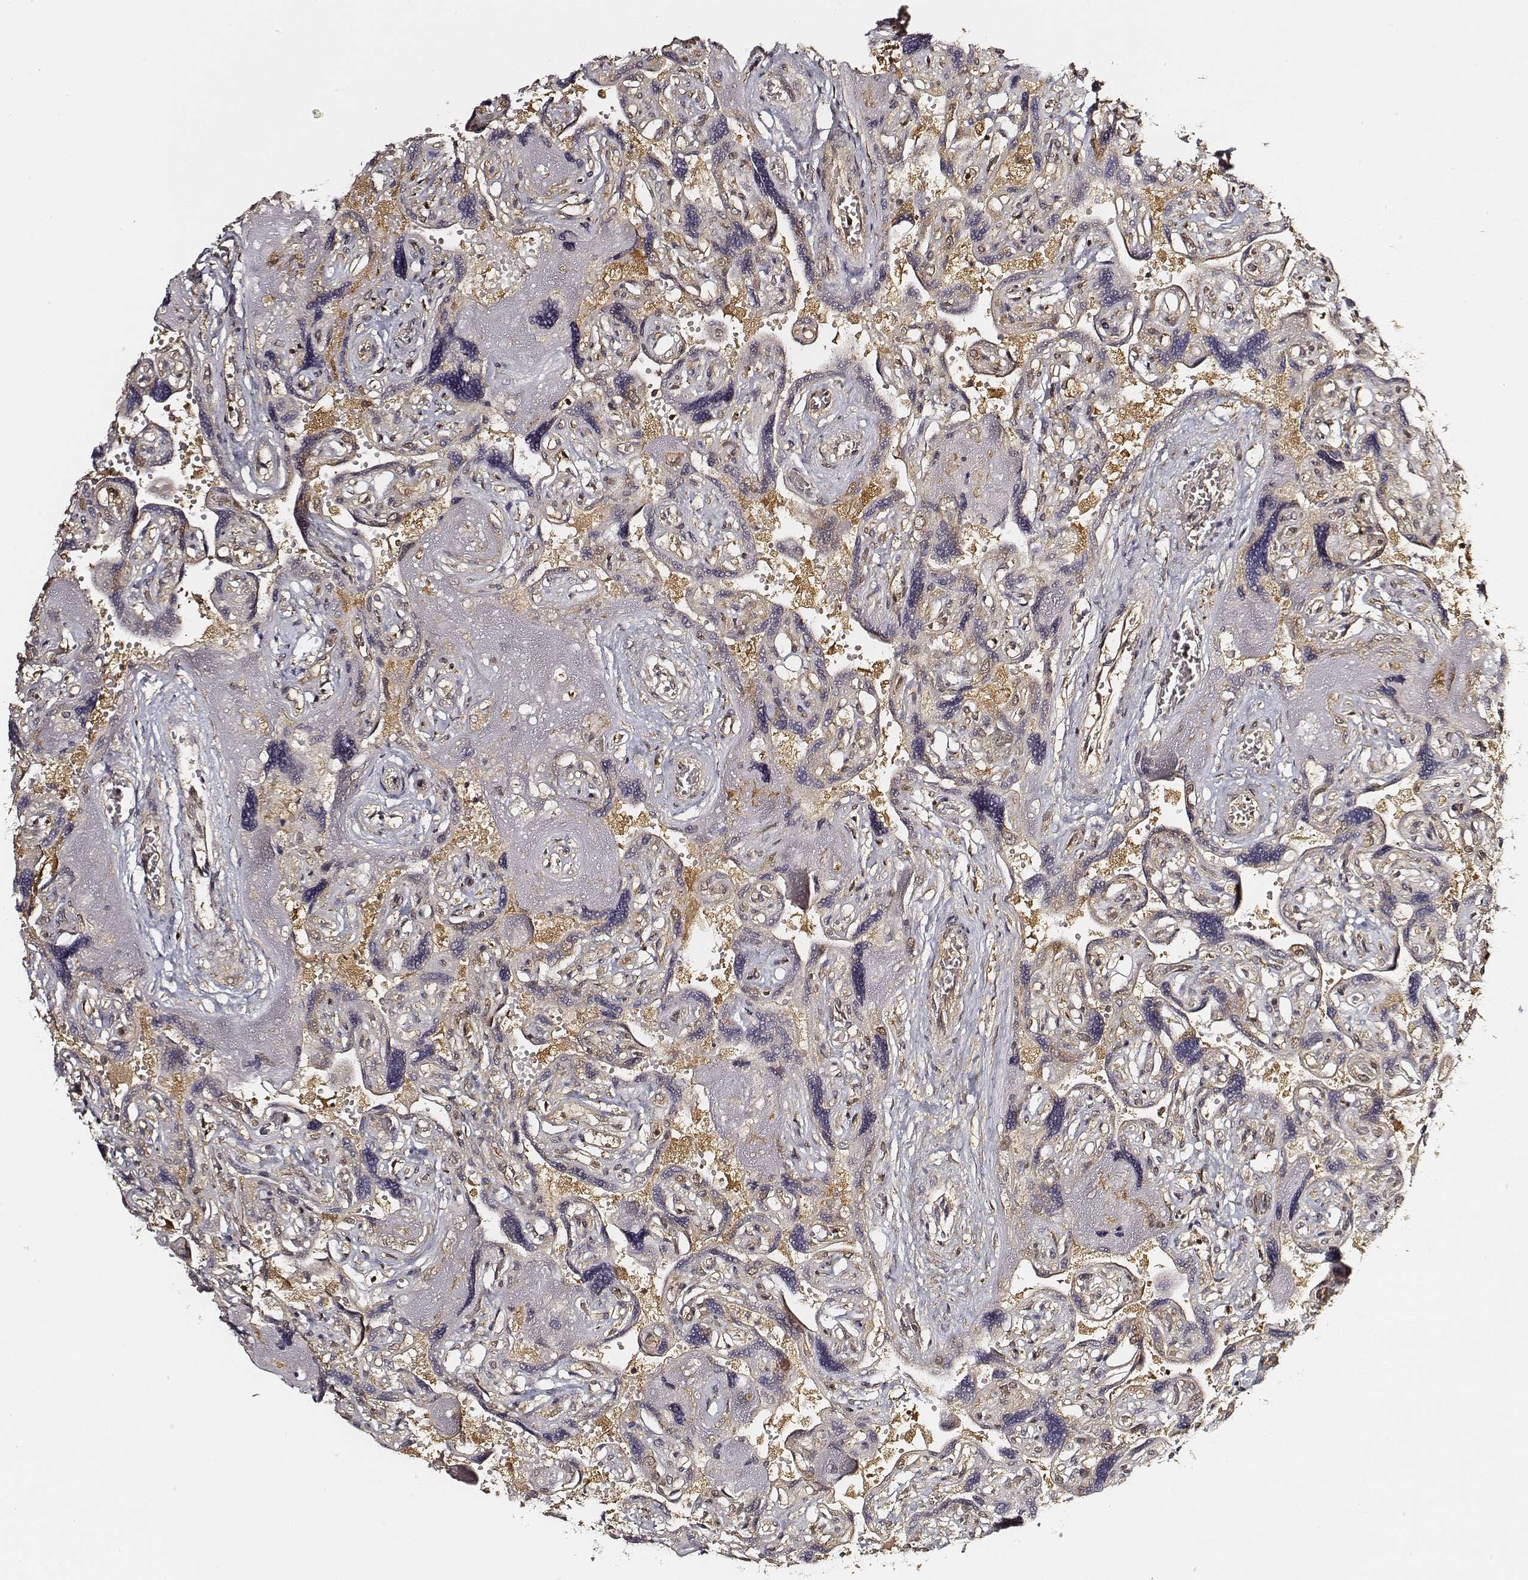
{"staining": {"intensity": "moderate", "quantity": ">75%", "location": "cytoplasmic/membranous"}, "tissue": "placenta", "cell_type": "Decidual cells", "image_type": "normal", "snomed": [{"axis": "morphology", "description": "Normal tissue, NOS"}, {"axis": "topography", "description": "Placenta"}], "caption": "This image shows immunohistochemistry (IHC) staining of normal human placenta, with medium moderate cytoplasmic/membranous expression in about >75% of decidual cells.", "gene": "CARS1", "patient": {"sex": "female", "age": 32}}